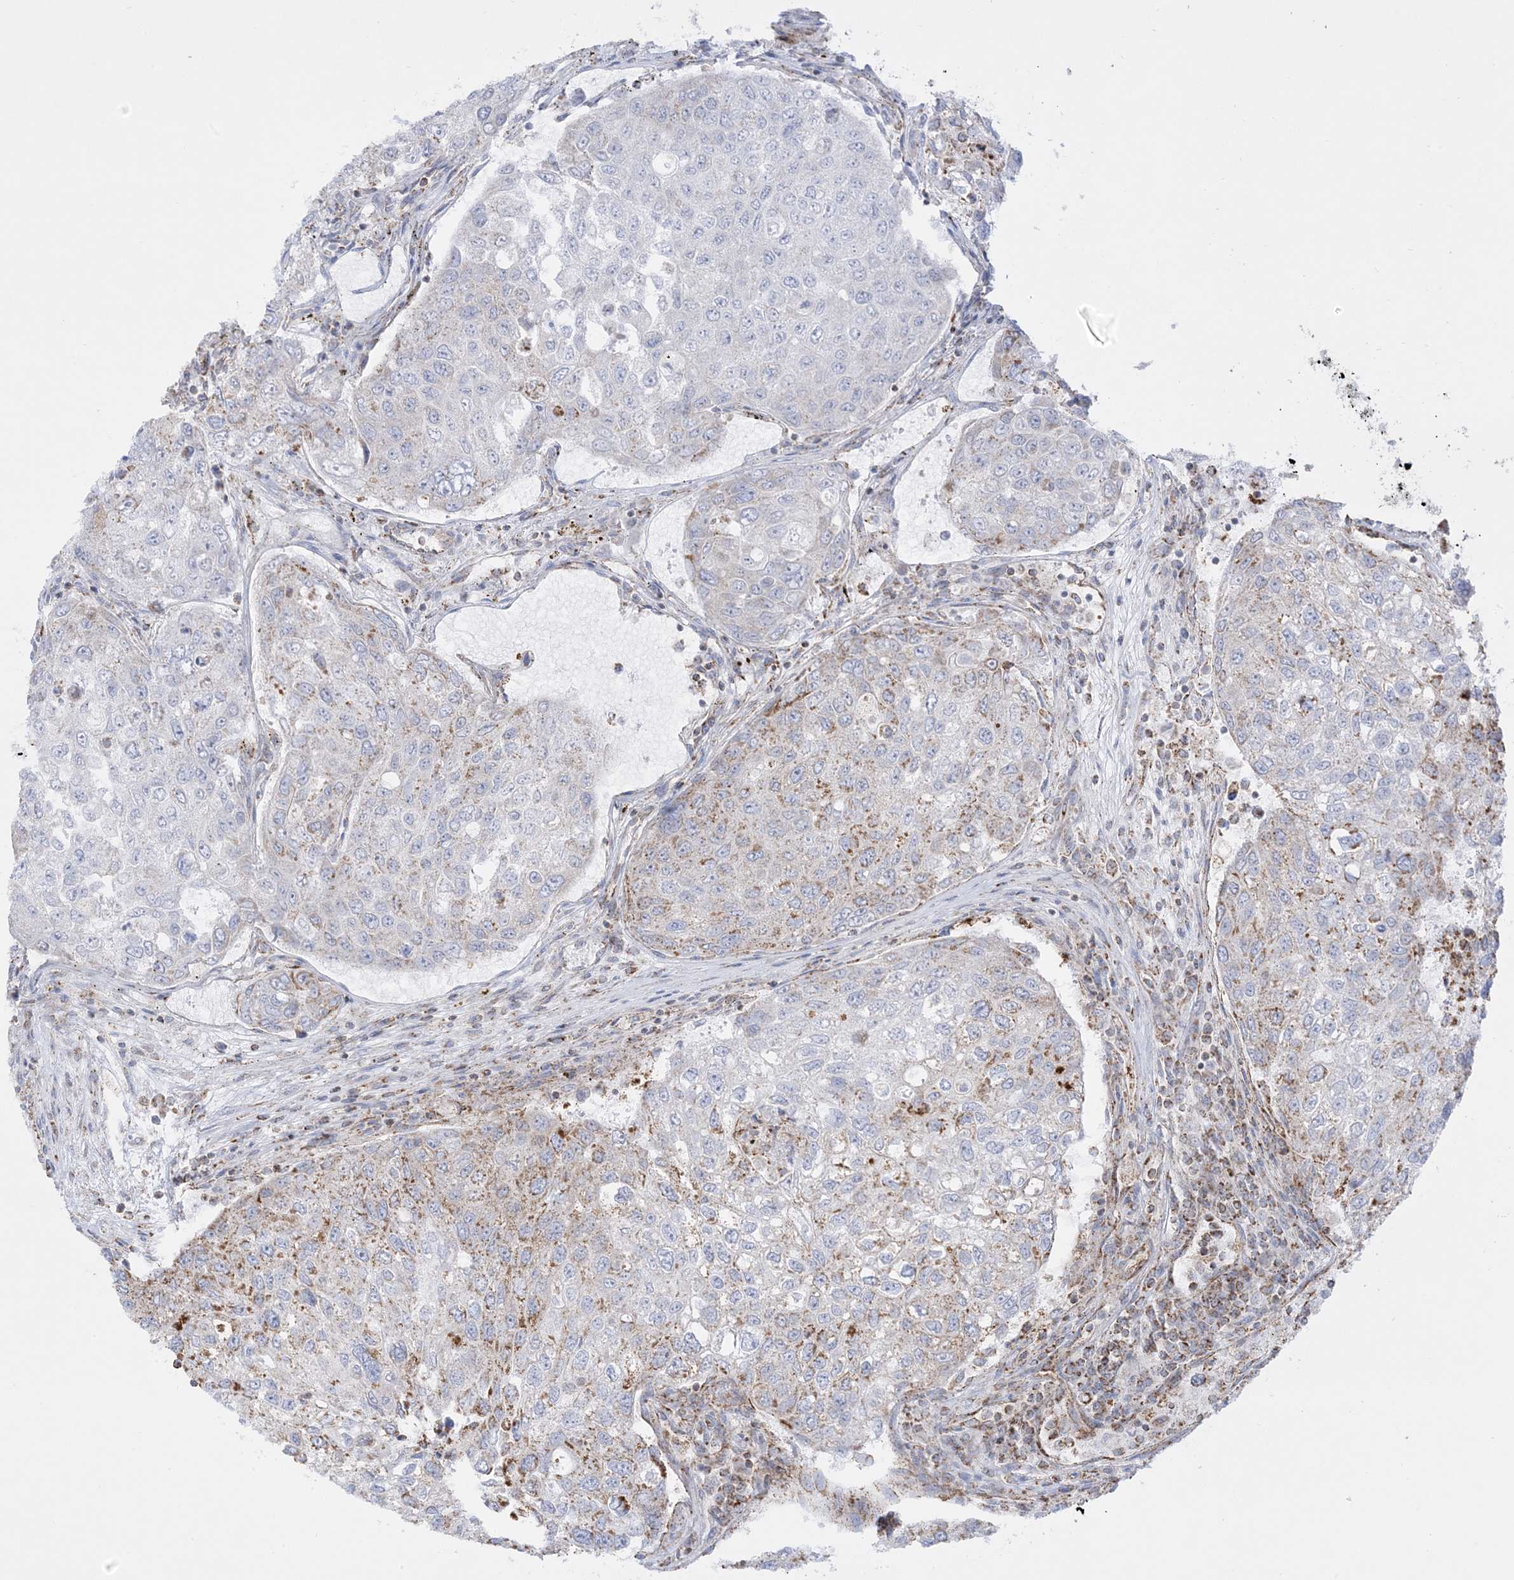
{"staining": {"intensity": "moderate", "quantity": "<25%", "location": "cytoplasmic/membranous"}, "tissue": "urothelial cancer", "cell_type": "Tumor cells", "image_type": "cancer", "snomed": [{"axis": "morphology", "description": "Urothelial carcinoma, High grade"}, {"axis": "topography", "description": "Lymph node"}, {"axis": "topography", "description": "Urinary bladder"}], "caption": "This is an image of immunohistochemistry (IHC) staining of urothelial carcinoma (high-grade), which shows moderate positivity in the cytoplasmic/membranous of tumor cells.", "gene": "MRPS36", "patient": {"sex": "male", "age": 51}}